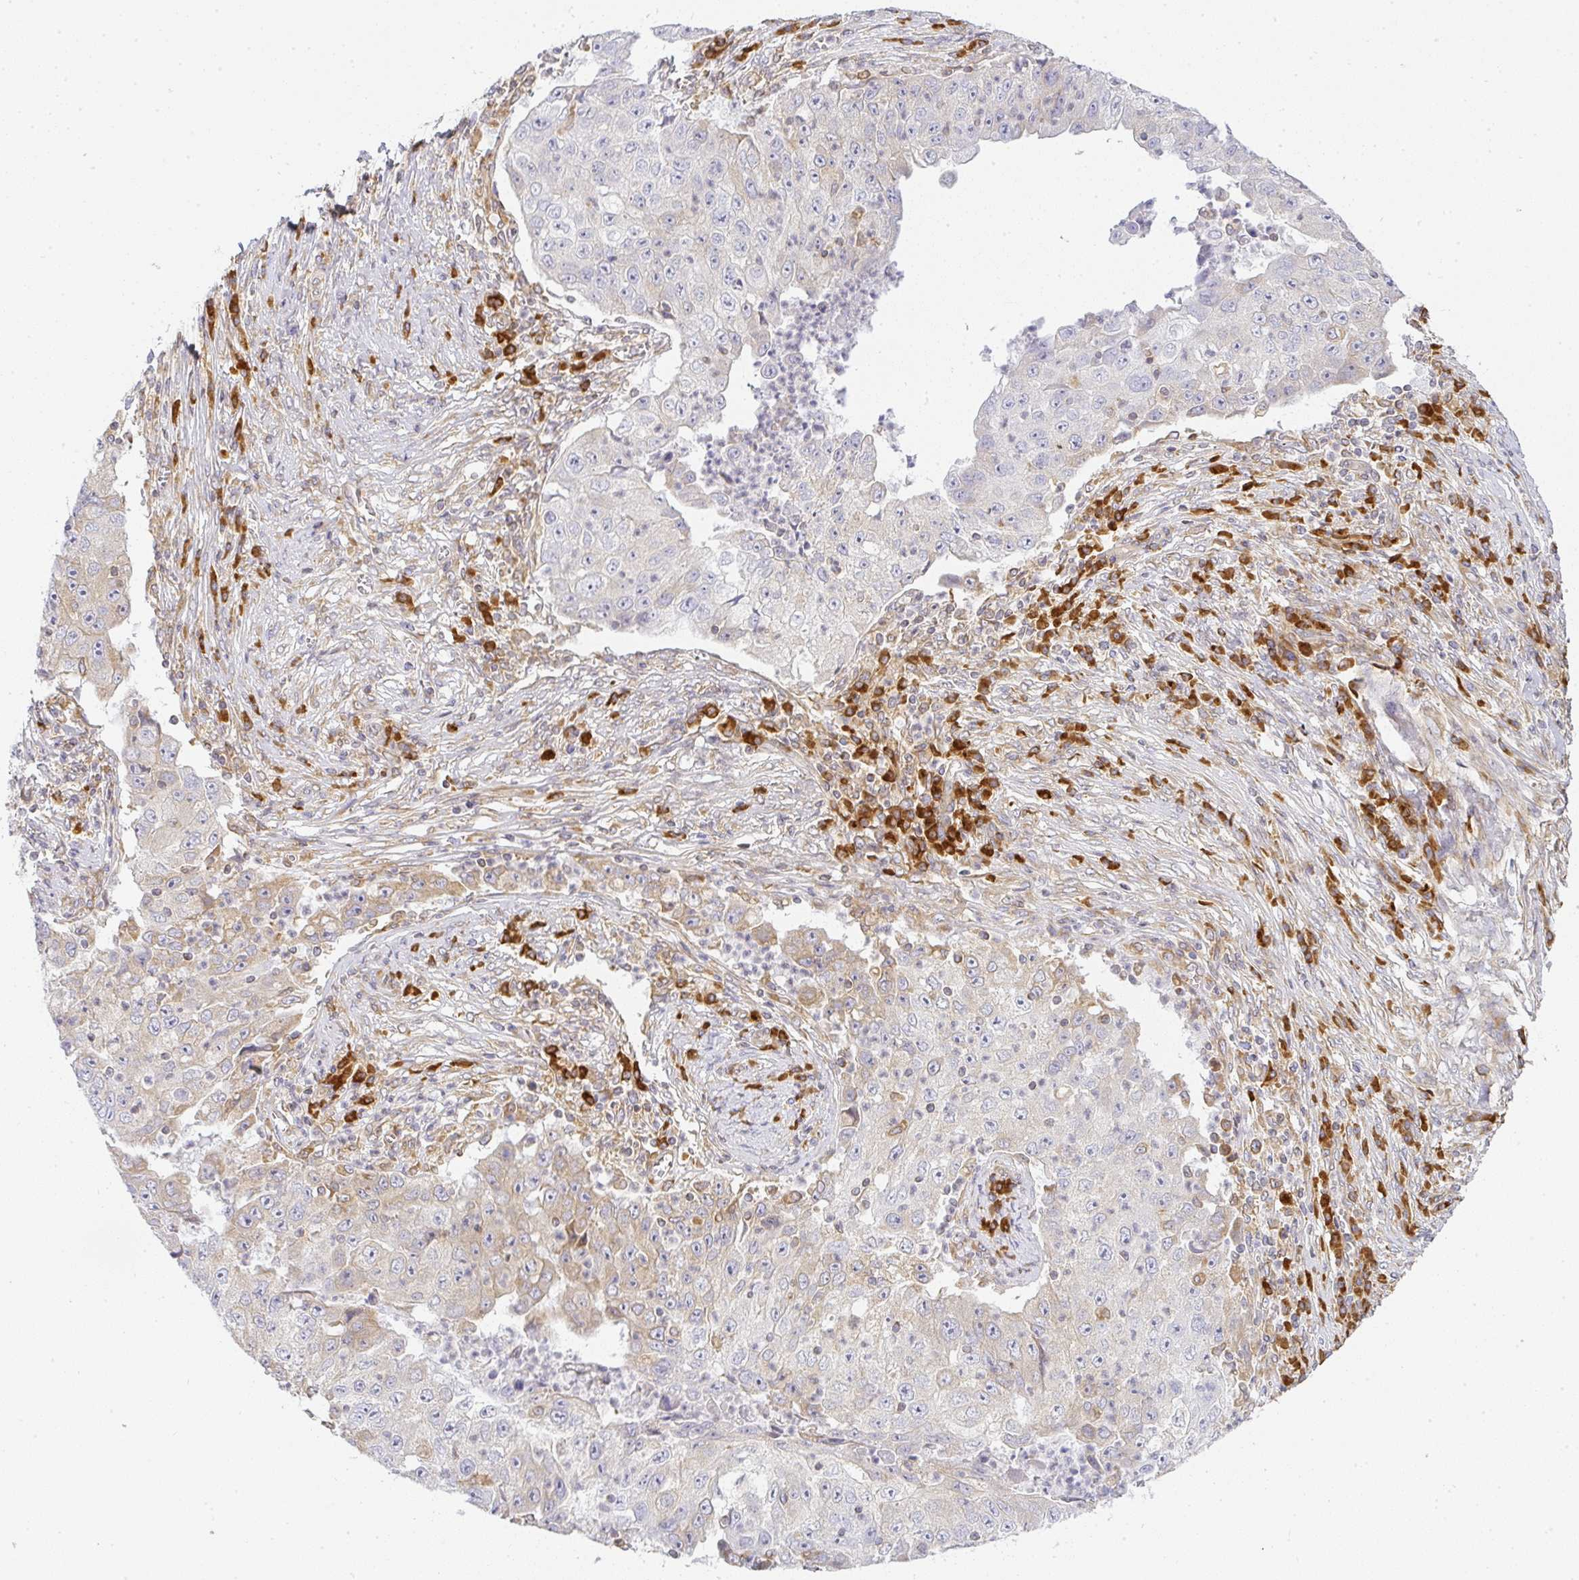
{"staining": {"intensity": "weak", "quantity": "<25%", "location": "cytoplasmic/membranous"}, "tissue": "lung cancer", "cell_type": "Tumor cells", "image_type": "cancer", "snomed": [{"axis": "morphology", "description": "Squamous cell carcinoma, NOS"}, {"axis": "topography", "description": "Lung"}], "caption": "DAB (3,3'-diaminobenzidine) immunohistochemical staining of human lung cancer shows no significant positivity in tumor cells. Brightfield microscopy of IHC stained with DAB (3,3'-diaminobenzidine) (brown) and hematoxylin (blue), captured at high magnification.", "gene": "DERL2", "patient": {"sex": "male", "age": 64}}